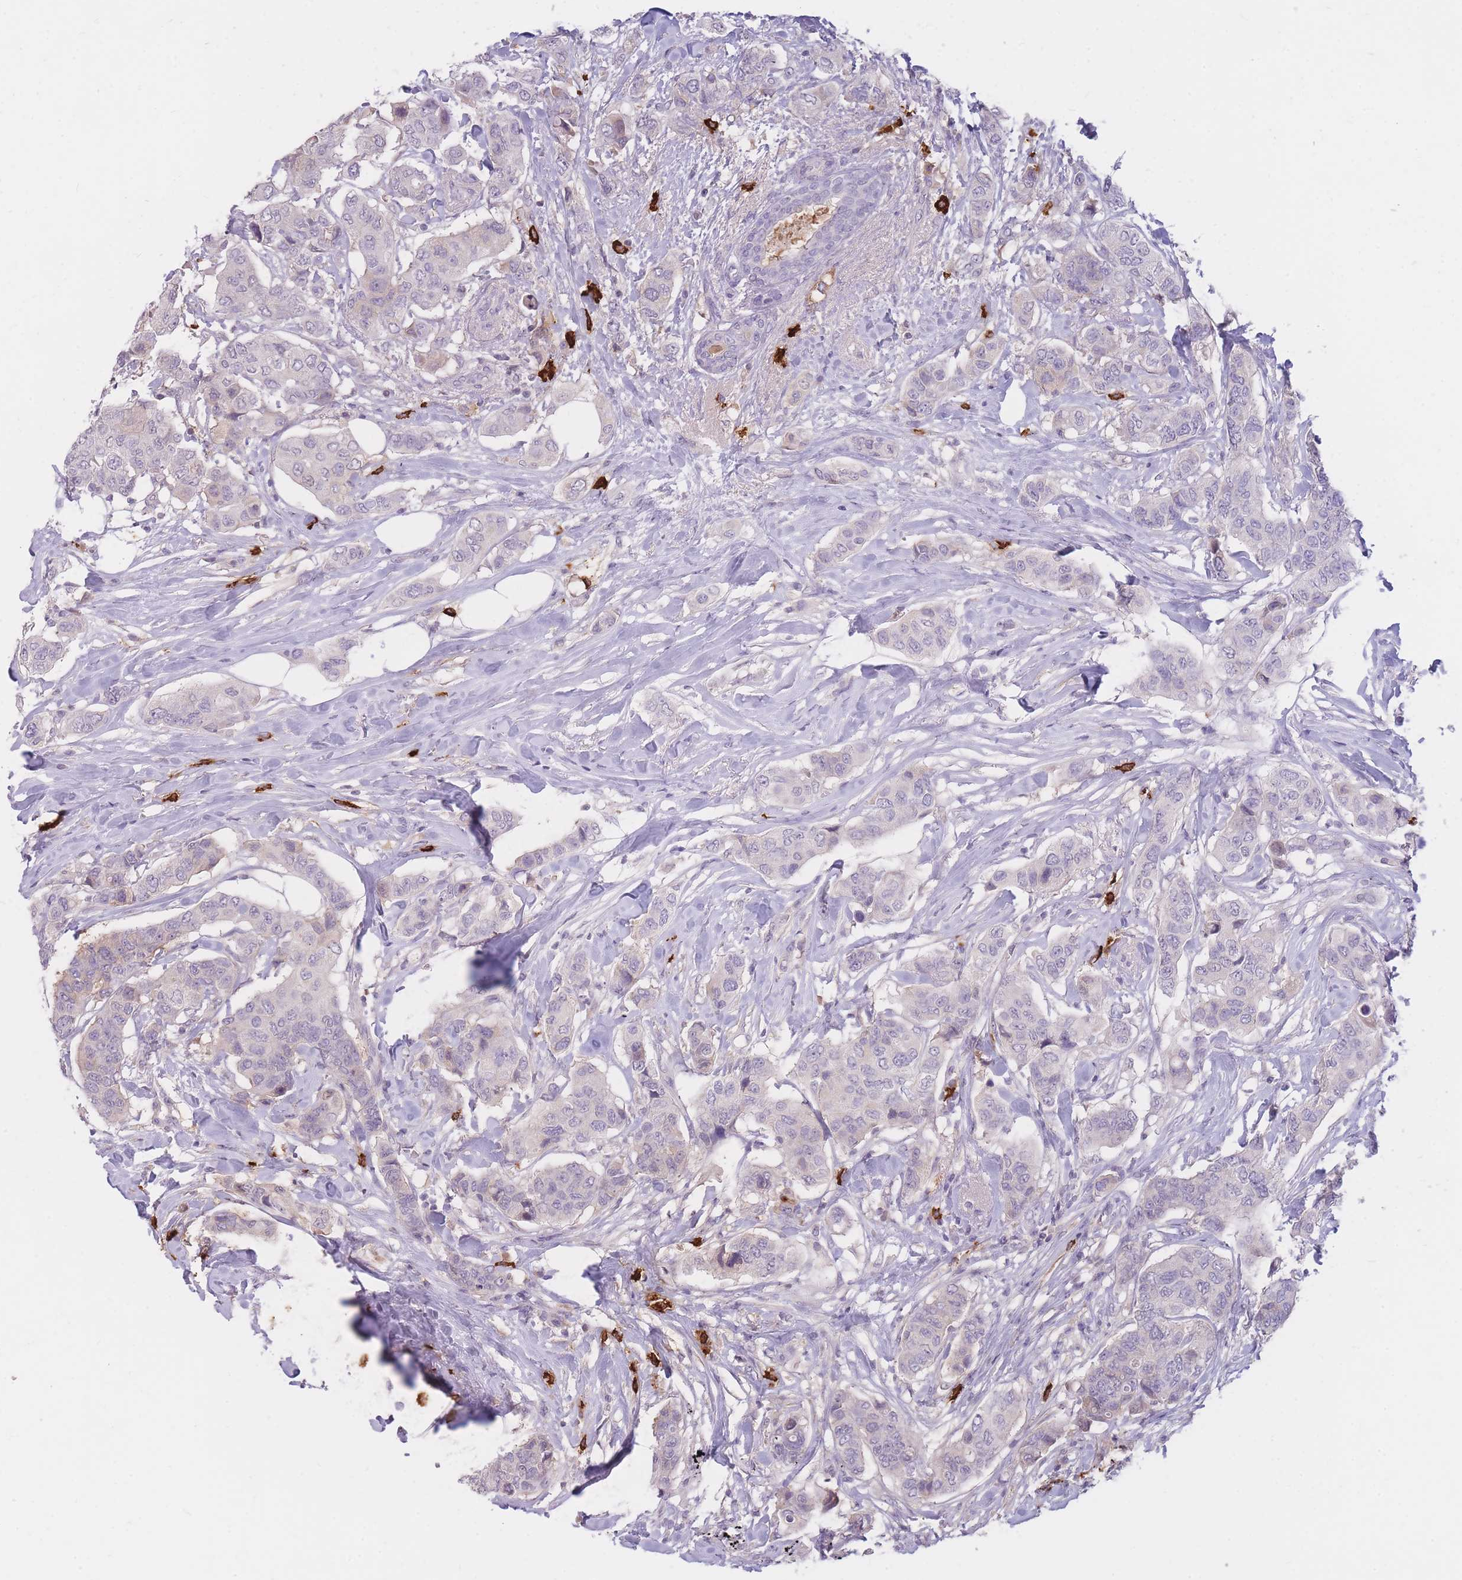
{"staining": {"intensity": "negative", "quantity": "none", "location": "none"}, "tissue": "breast cancer", "cell_type": "Tumor cells", "image_type": "cancer", "snomed": [{"axis": "morphology", "description": "Lobular carcinoma"}, {"axis": "topography", "description": "Breast"}], "caption": "Breast cancer (lobular carcinoma) stained for a protein using IHC shows no positivity tumor cells.", "gene": "TPSD1", "patient": {"sex": "female", "age": 51}}